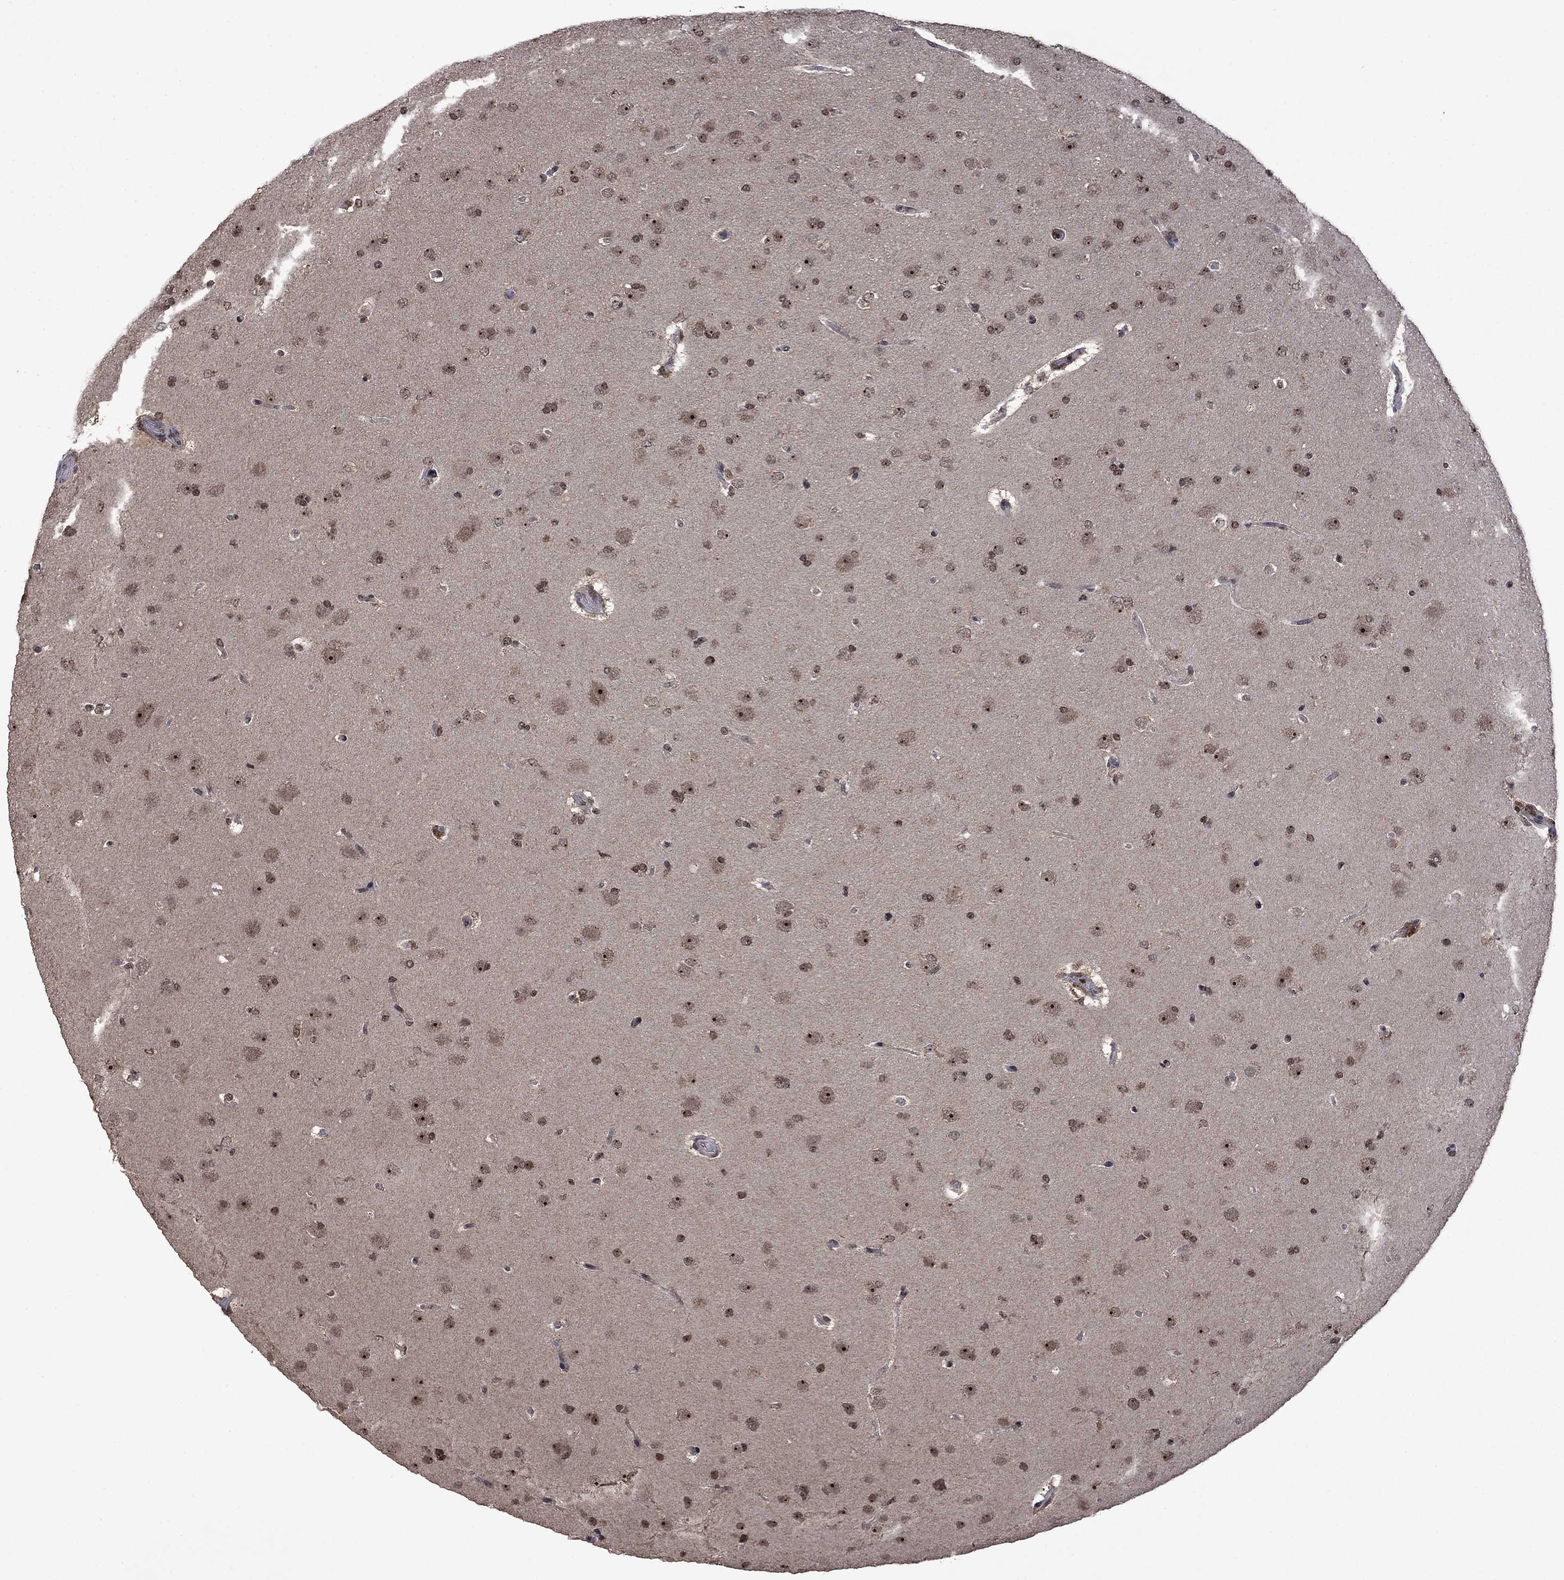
{"staining": {"intensity": "strong", "quantity": "<25%", "location": "nuclear"}, "tissue": "glioma", "cell_type": "Tumor cells", "image_type": "cancer", "snomed": [{"axis": "morphology", "description": "Glioma, malignant, NOS"}, {"axis": "topography", "description": "Cerebral cortex"}], "caption": "Human glioma stained with a brown dye demonstrates strong nuclear positive staining in about <25% of tumor cells.", "gene": "FBL", "patient": {"sex": "male", "age": 58}}